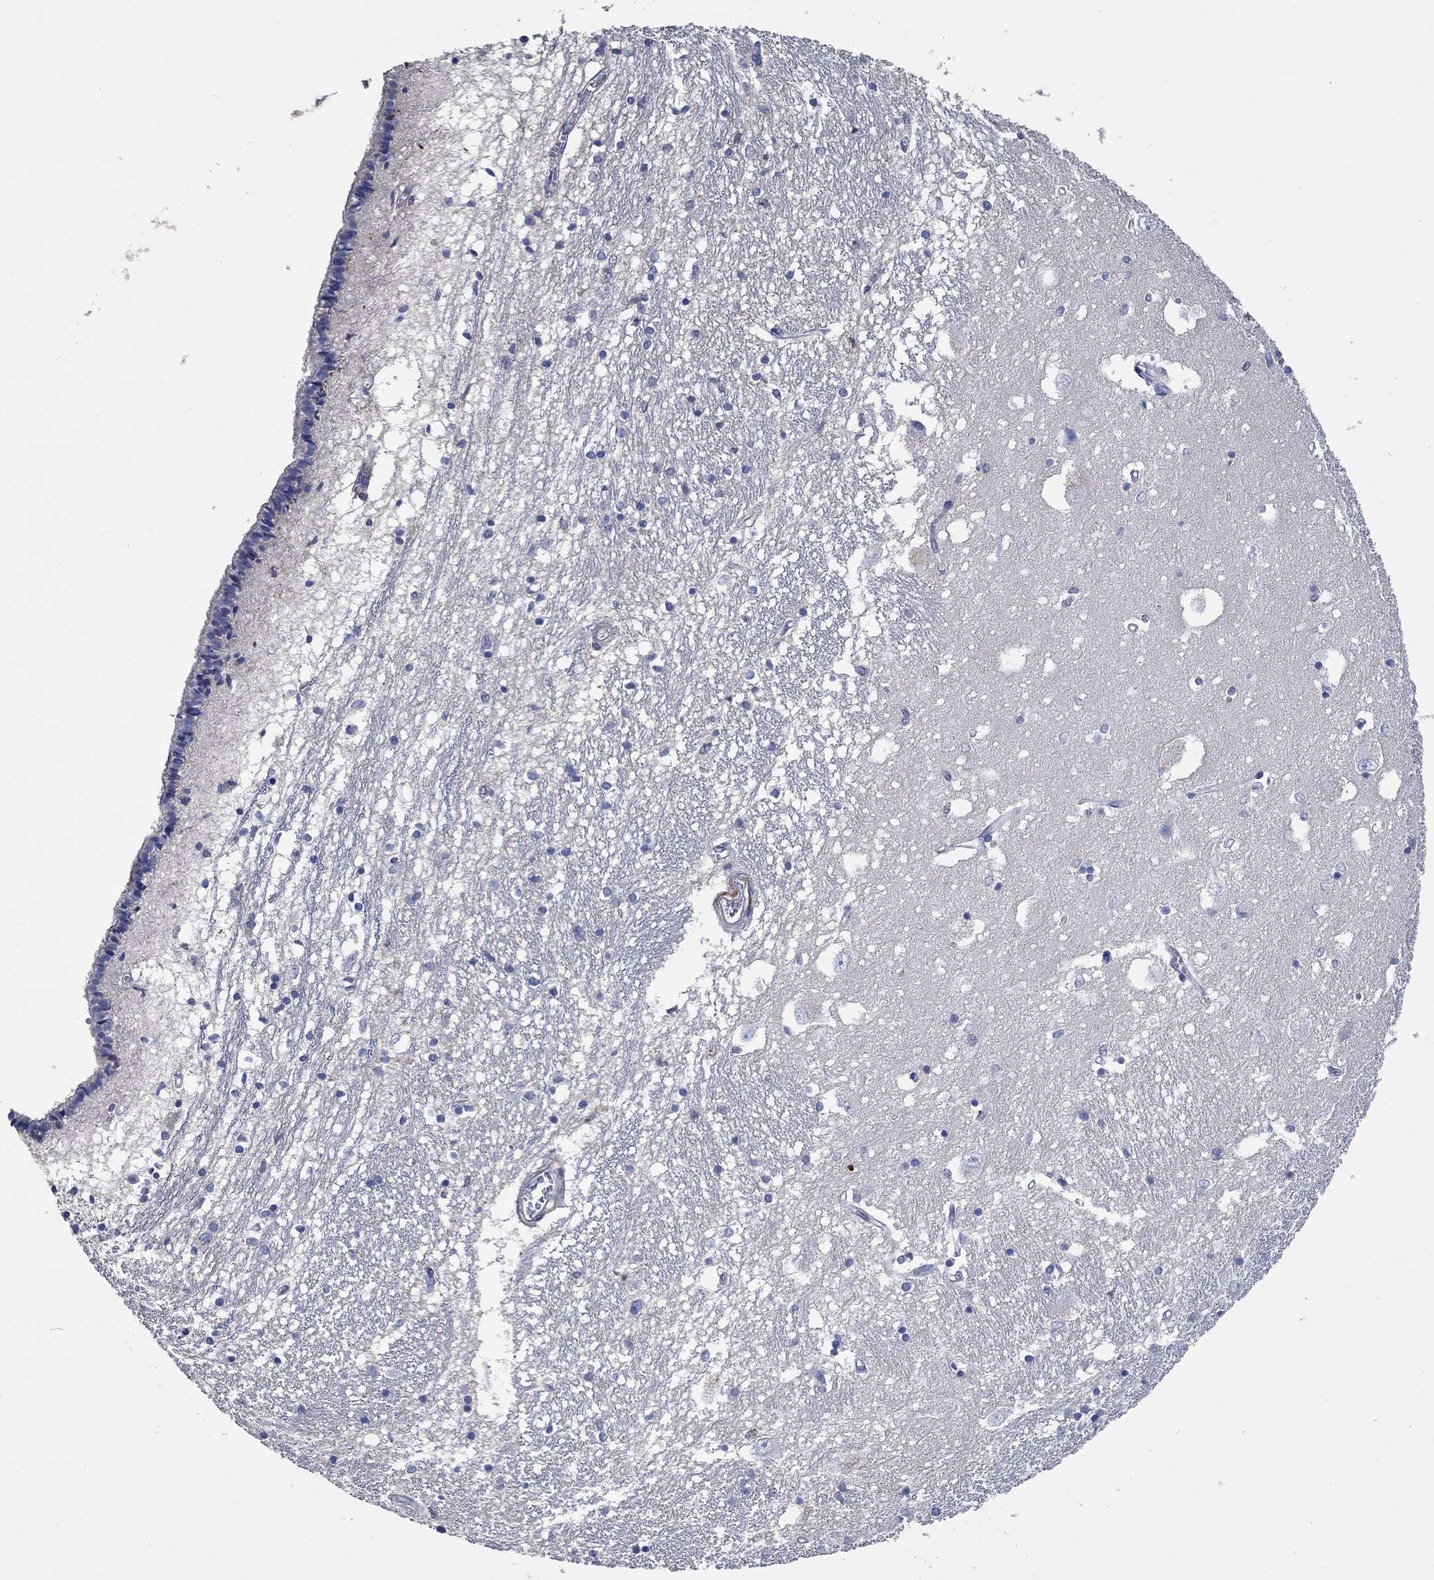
{"staining": {"intensity": "negative", "quantity": "none", "location": "none"}, "tissue": "caudate", "cell_type": "Glial cells", "image_type": "normal", "snomed": [{"axis": "morphology", "description": "Normal tissue, NOS"}, {"axis": "topography", "description": "Lateral ventricle wall"}], "caption": "Immunohistochemistry (IHC) of unremarkable human caudate shows no staining in glial cells. (Stains: DAB immunohistochemistry (IHC) with hematoxylin counter stain, Microscopy: brightfield microscopy at high magnification).", "gene": "TNFAIP8L3", "patient": {"sex": "female", "age": 71}}